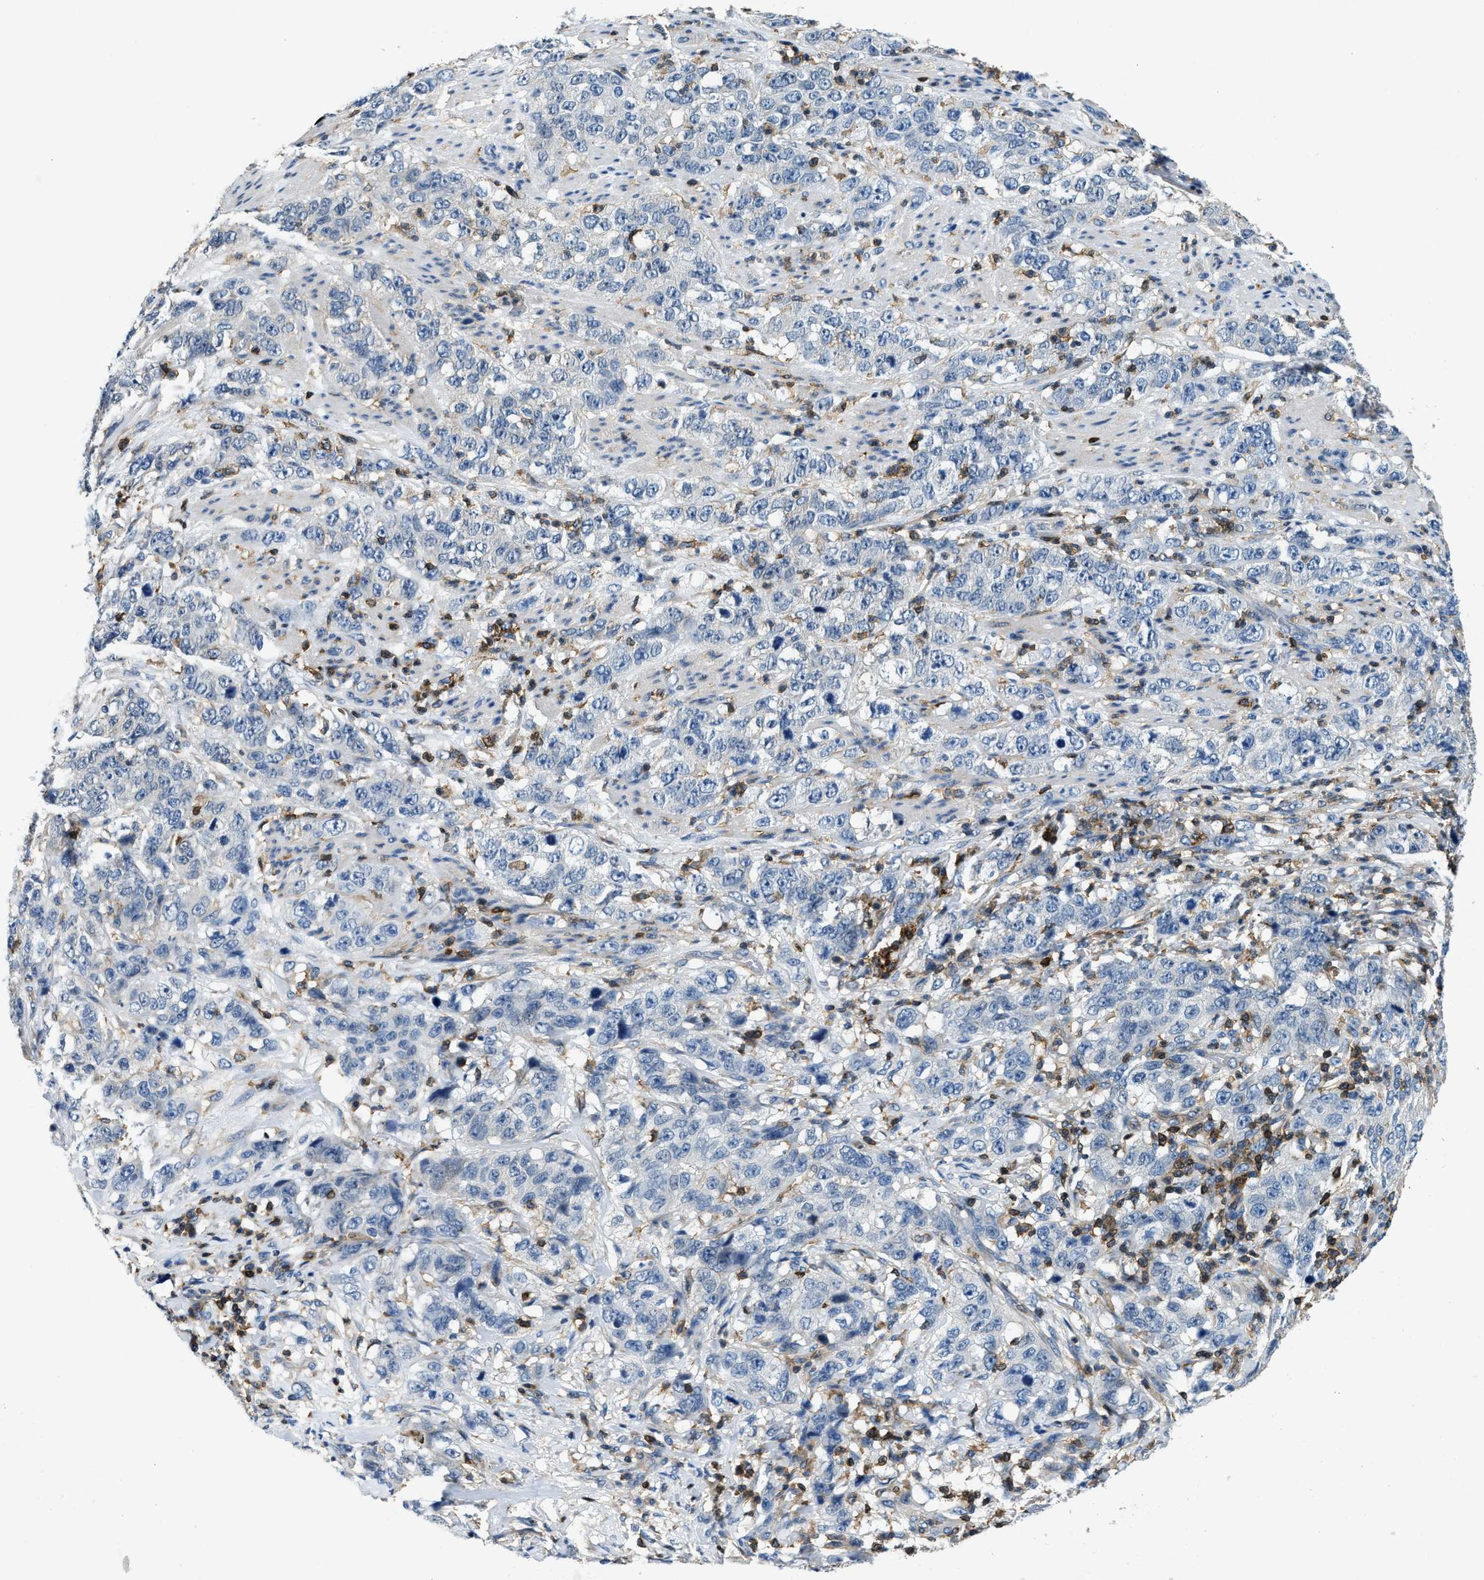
{"staining": {"intensity": "negative", "quantity": "none", "location": "none"}, "tissue": "stomach cancer", "cell_type": "Tumor cells", "image_type": "cancer", "snomed": [{"axis": "morphology", "description": "Adenocarcinoma, NOS"}, {"axis": "topography", "description": "Stomach"}], "caption": "This is an immunohistochemistry (IHC) micrograph of stomach cancer. There is no positivity in tumor cells.", "gene": "MYO1G", "patient": {"sex": "male", "age": 48}}